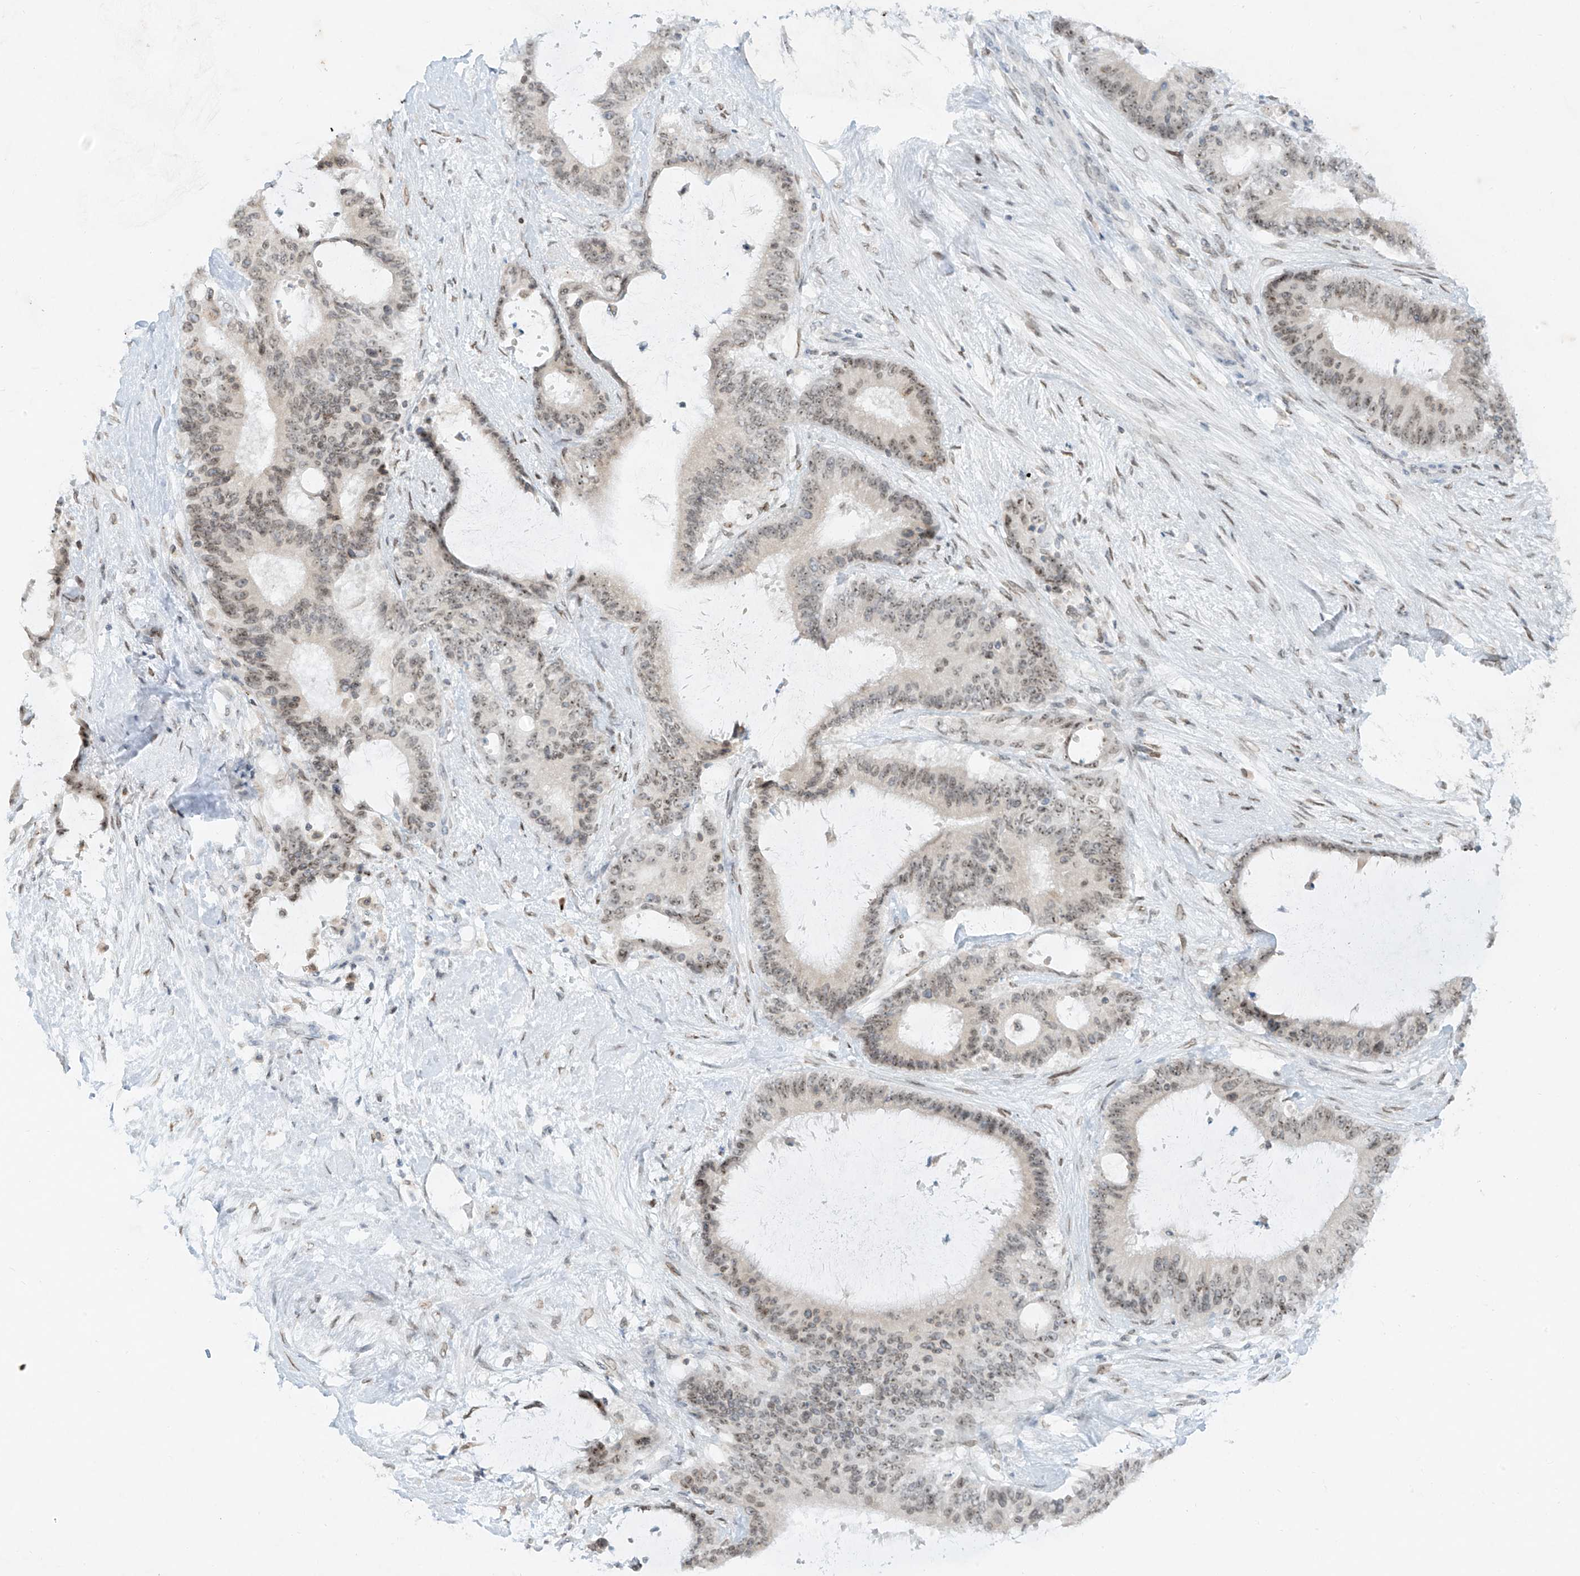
{"staining": {"intensity": "weak", "quantity": "25%-75%", "location": "nuclear"}, "tissue": "liver cancer", "cell_type": "Tumor cells", "image_type": "cancer", "snomed": [{"axis": "morphology", "description": "Normal tissue, NOS"}, {"axis": "morphology", "description": "Cholangiocarcinoma"}, {"axis": "topography", "description": "Liver"}, {"axis": "topography", "description": "Peripheral nerve tissue"}], "caption": "Weak nuclear protein staining is appreciated in about 25%-75% of tumor cells in cholangiocarcinoma (liver).", "gene": "SAMD15", "patient": {"sex": "female", "age": 73}}